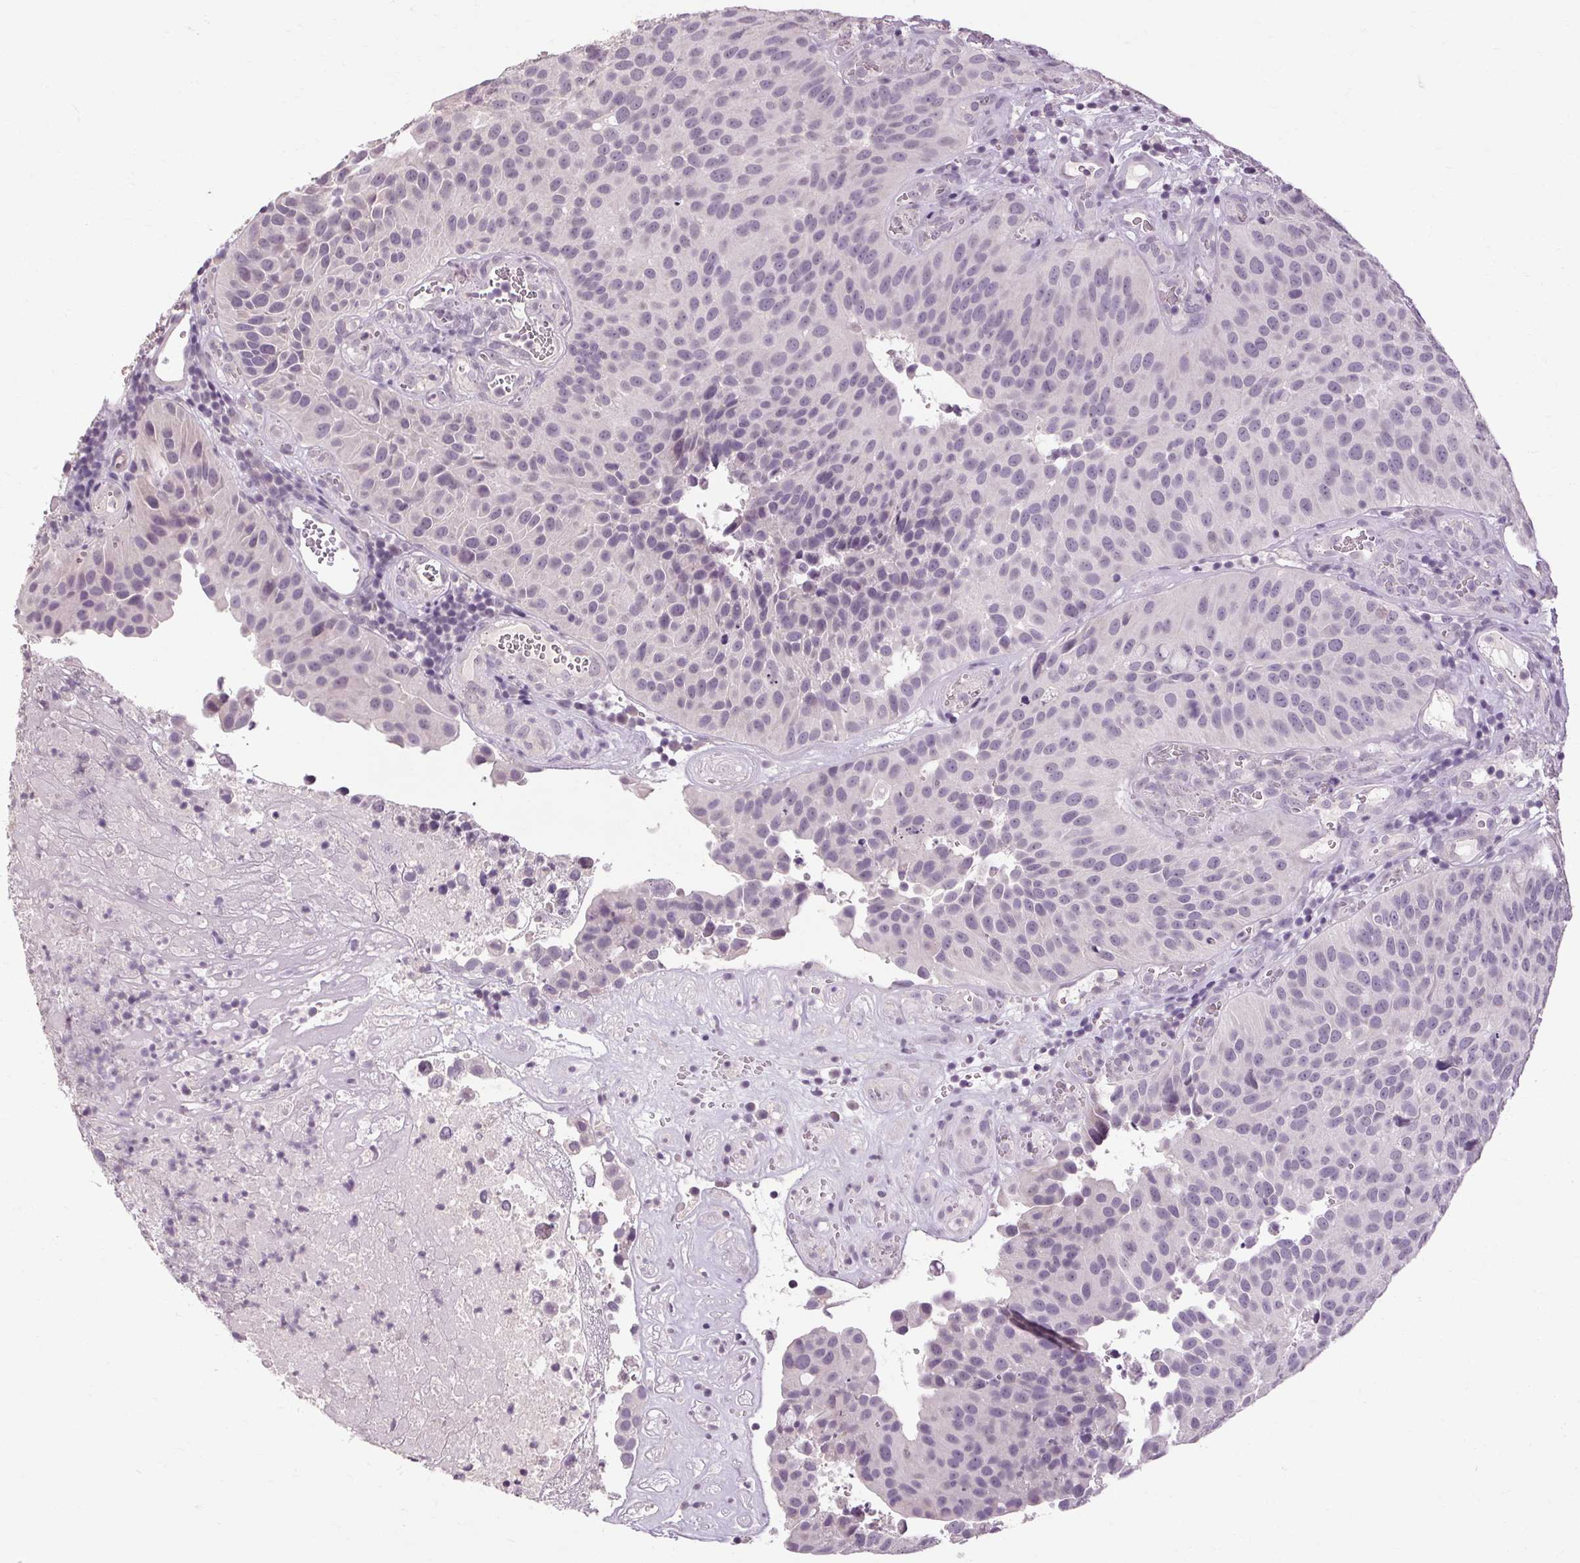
{"staining": {"intensity": "negative", "quantity": "none", "location": "none"}, "tissue": "urothelial cancer", "cell_type": "Tumor cells", "image_type": "cancer", "snomed": [{"axis": "morphology", "description": "Urothelial carcinoma, Low grade"}, {"axis": "topography", "description": "Urinary bladder"}], "caption": "IHC micrograph of neoplastic tissue: human urothelial carcinoma (low-grade) stained with DAB demonstrates no significant protein staining in tumor cells.", "gene": "POMC", "patient": {"sex": "male", "age": 76}}